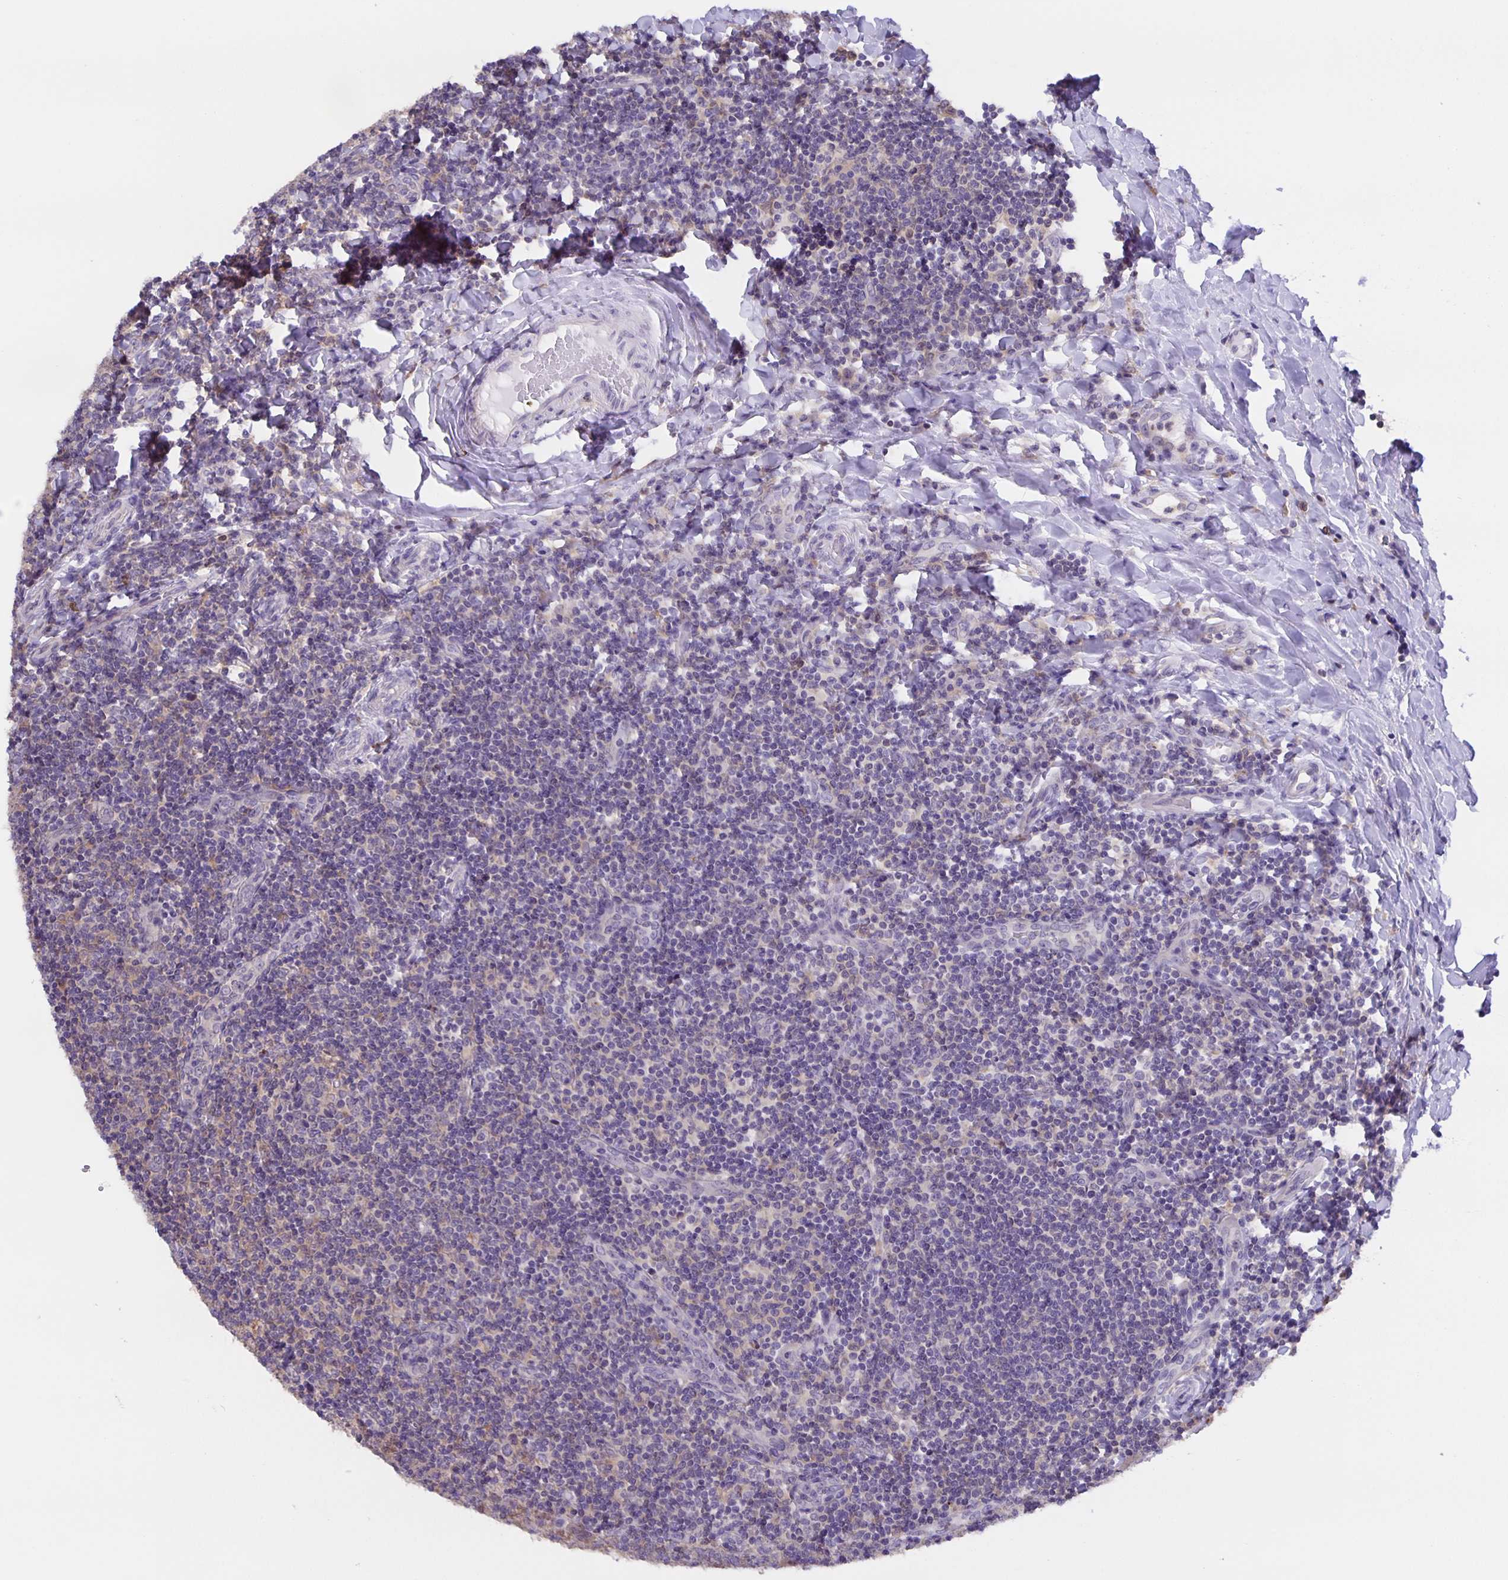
{"staining": {"intensity": "negative", "quantity": "none", "location": "none"}, "tissue": "tonsil", "cell_type": "Germinal center cells", "image_type": "normal", "snomed": [{"axis": "morphology", "description": "Normal tissue, NOS"}, {"axis": "topography", "description": "Tonsil"}], "caption": "Immunohistochemical staining of normal human tonsil displays no significant staining in germinal center cells.", "gene": "MARCHF6", "patient": {"sex": "female", "age": 10}}